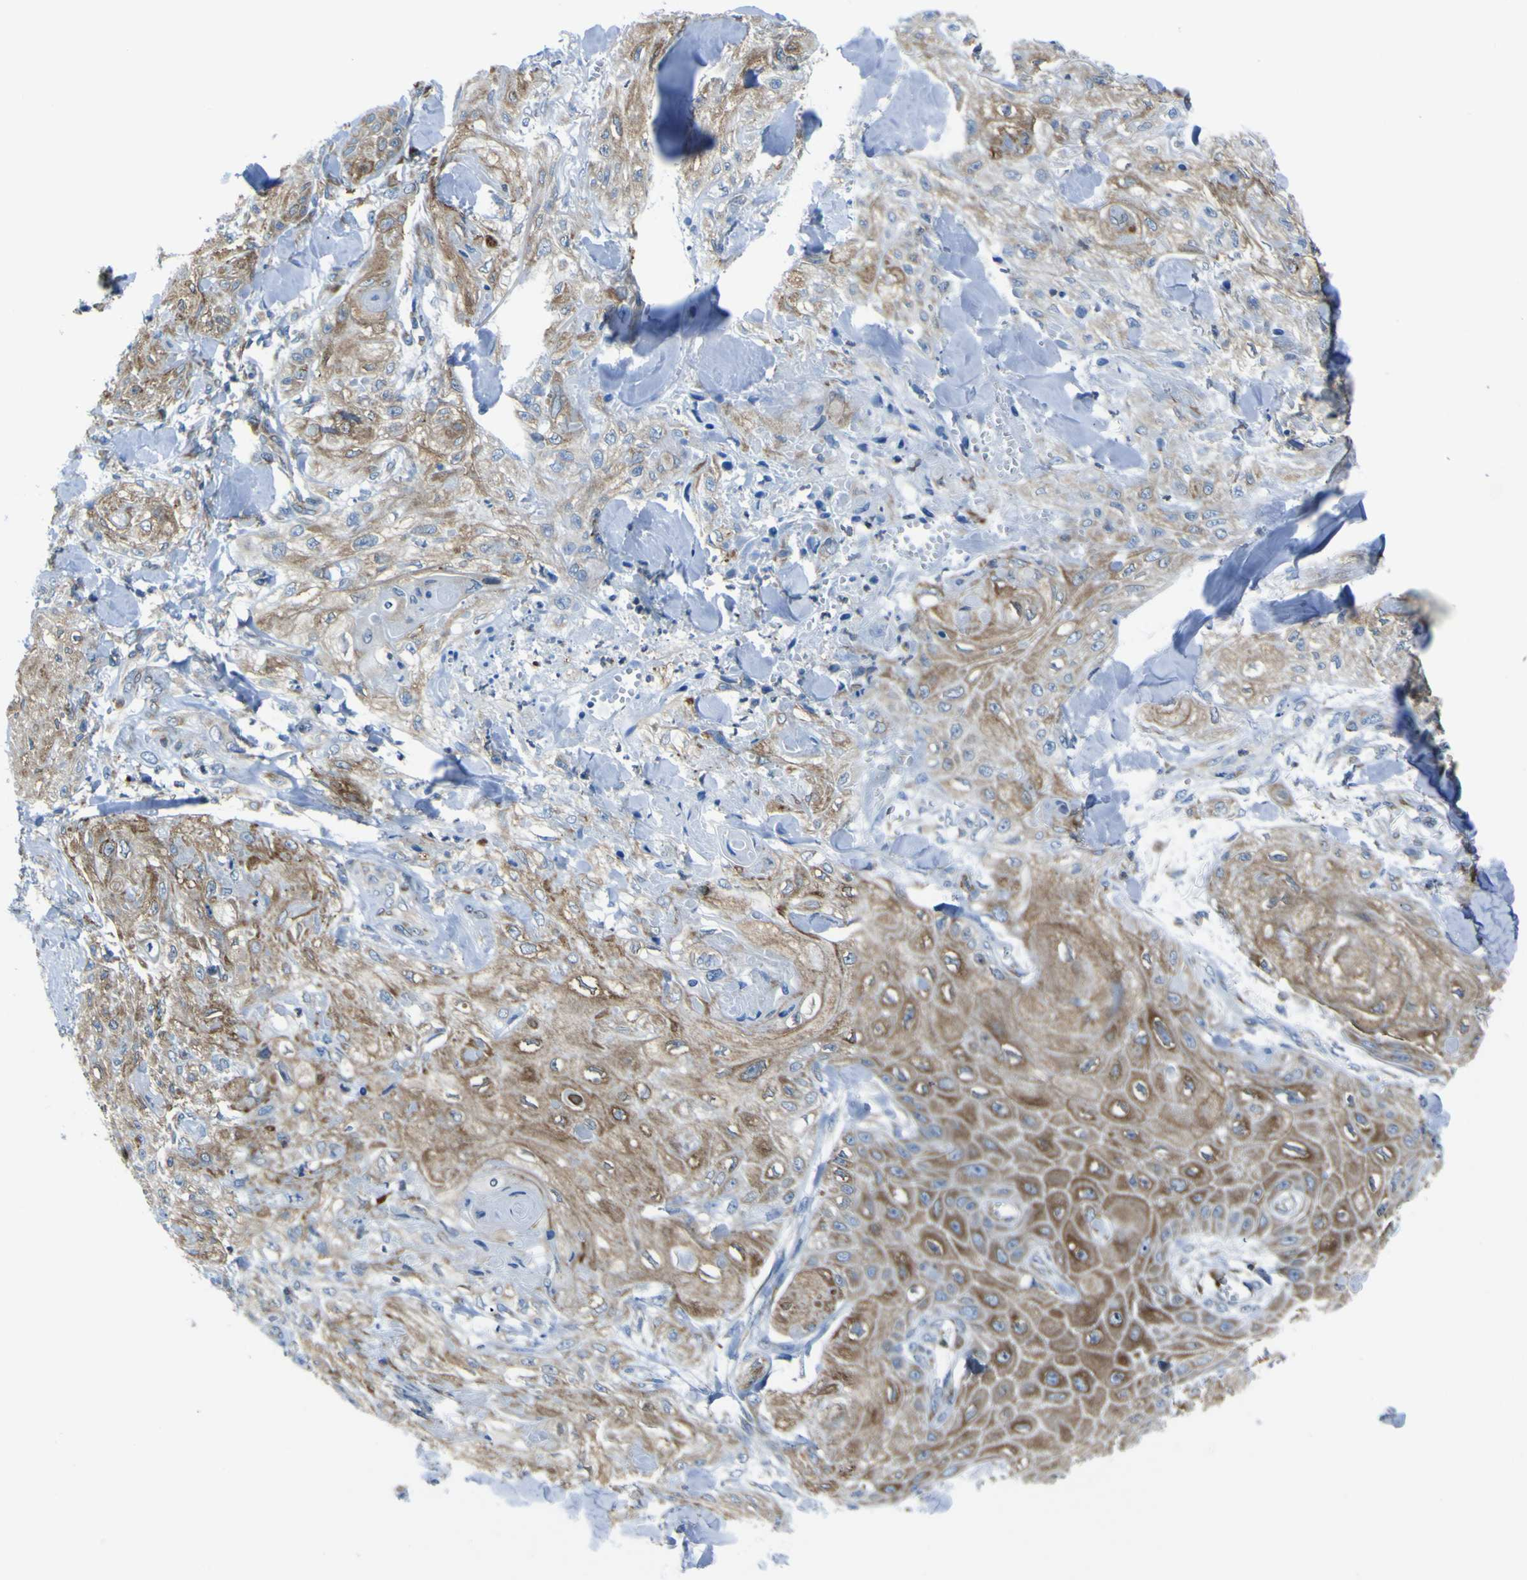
{"staining": {"intensity": "moderate", "quantity": ">75%", "location": "cytoplasmic/membranous"}, "tissue": "skin cancer", "cell_type": "Tumor cells", "image_type": "cancer", "snomed": [{"axis": "morphology", "description": "Squamous cell carcinoma, NOS"}, {"axis": "topography", "description": "Skin"}], "caption": "Protein staining by immunohistochemistry exhibits moderate cytoplasmic/membranous expression in approximately >75% of tumor cells in squamous cell carcinoma (skin). (Brightfield microscopy of DAB IHC at high magnification).", "gene": "STIM1", "patient": {"sex": "male", "age": 74}}